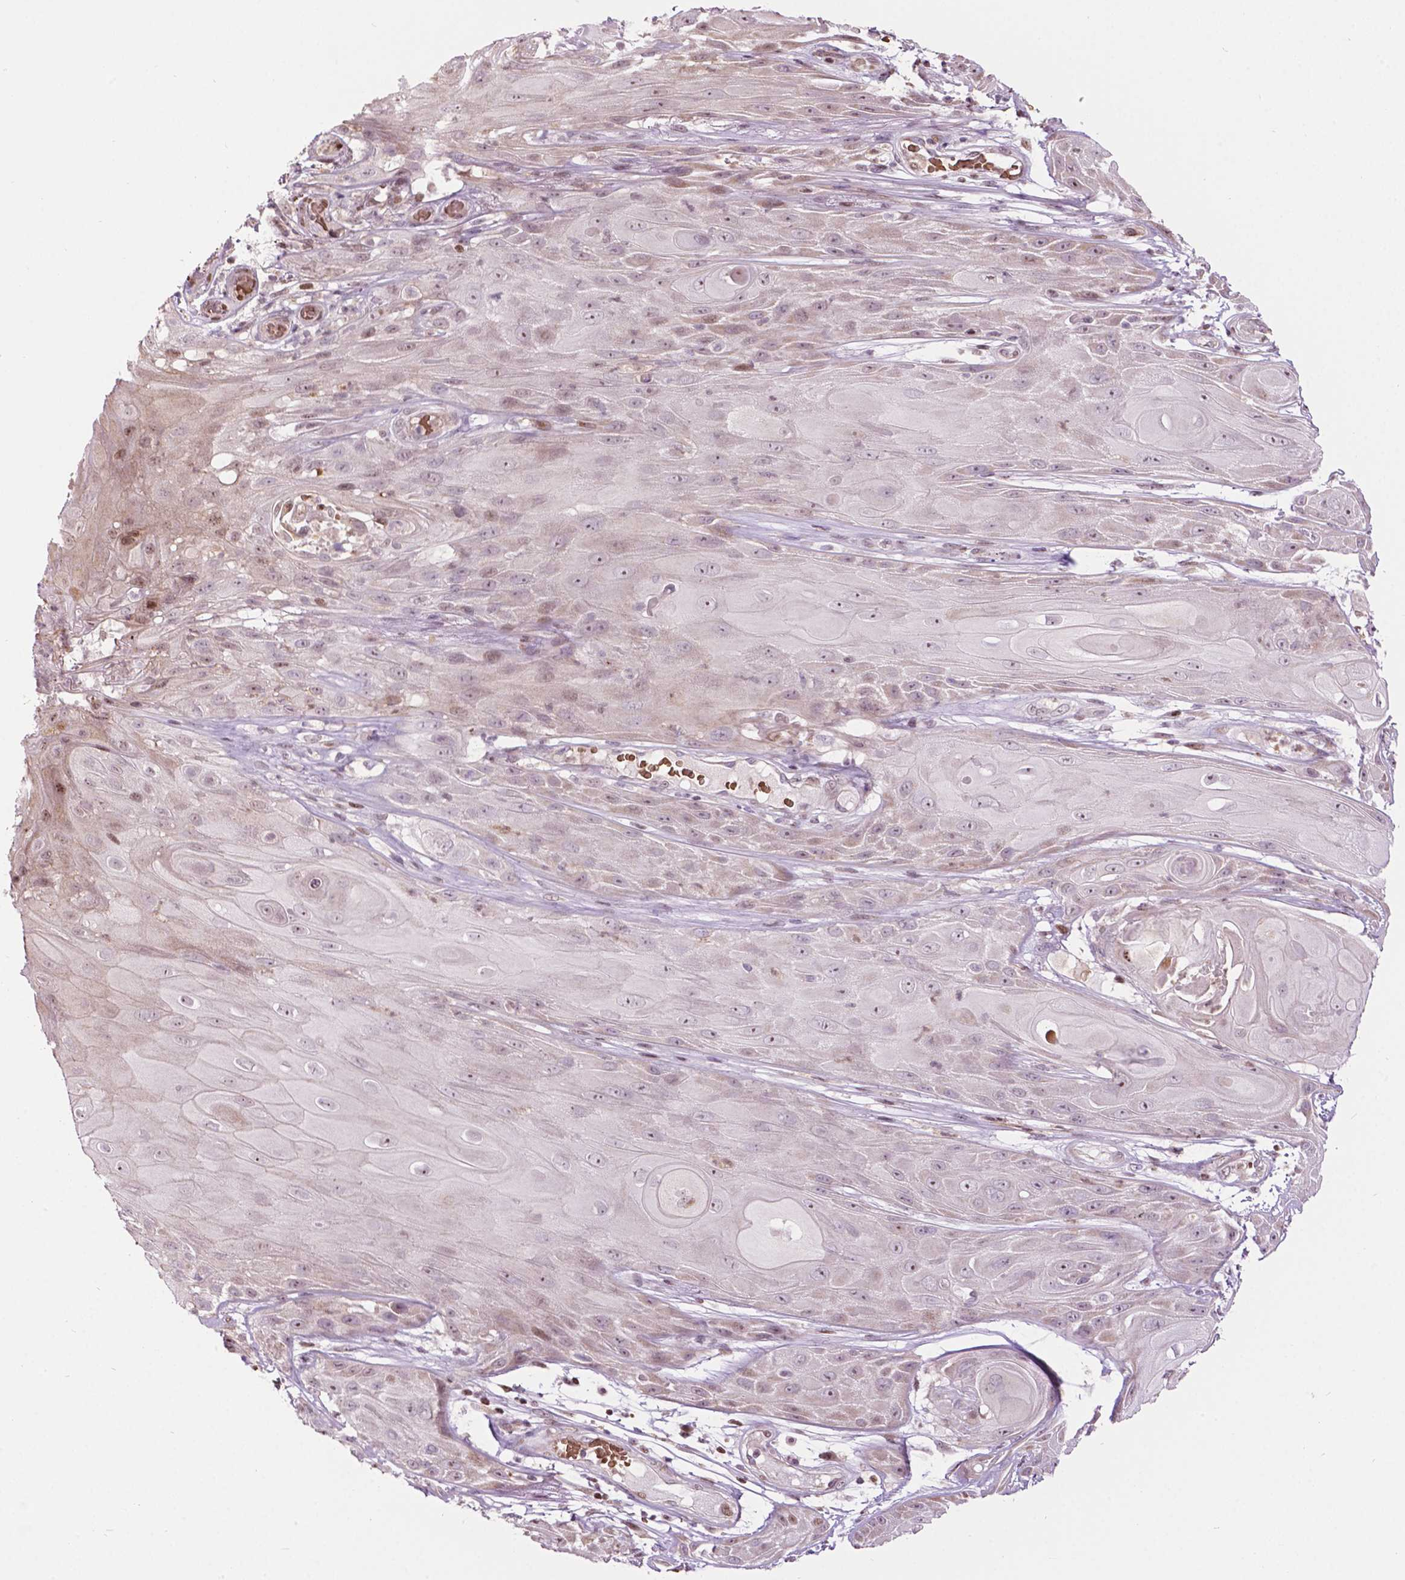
{"staining": {"intensity": "weak", "quantity": "<25%", "location": "cytoplasmic/membranous,nuclear"}, "tissue": "skin cancer", "cell_type": "Tumor cells", "image_type": "cancer", "snomed": [{"axis": "morphology", "description": "Squamous cell carcinoma, NOS"}, {"axis": "topography", "description": "Skin"}], "caption": "IHC histopathology image of neoplastic tissue: human skin squamous cell carcinoma stained with DAB reveals no significant protein expression in tumor cells.", "gene": "PTPN18", "patient": {"sex": "male", "age": 62}}